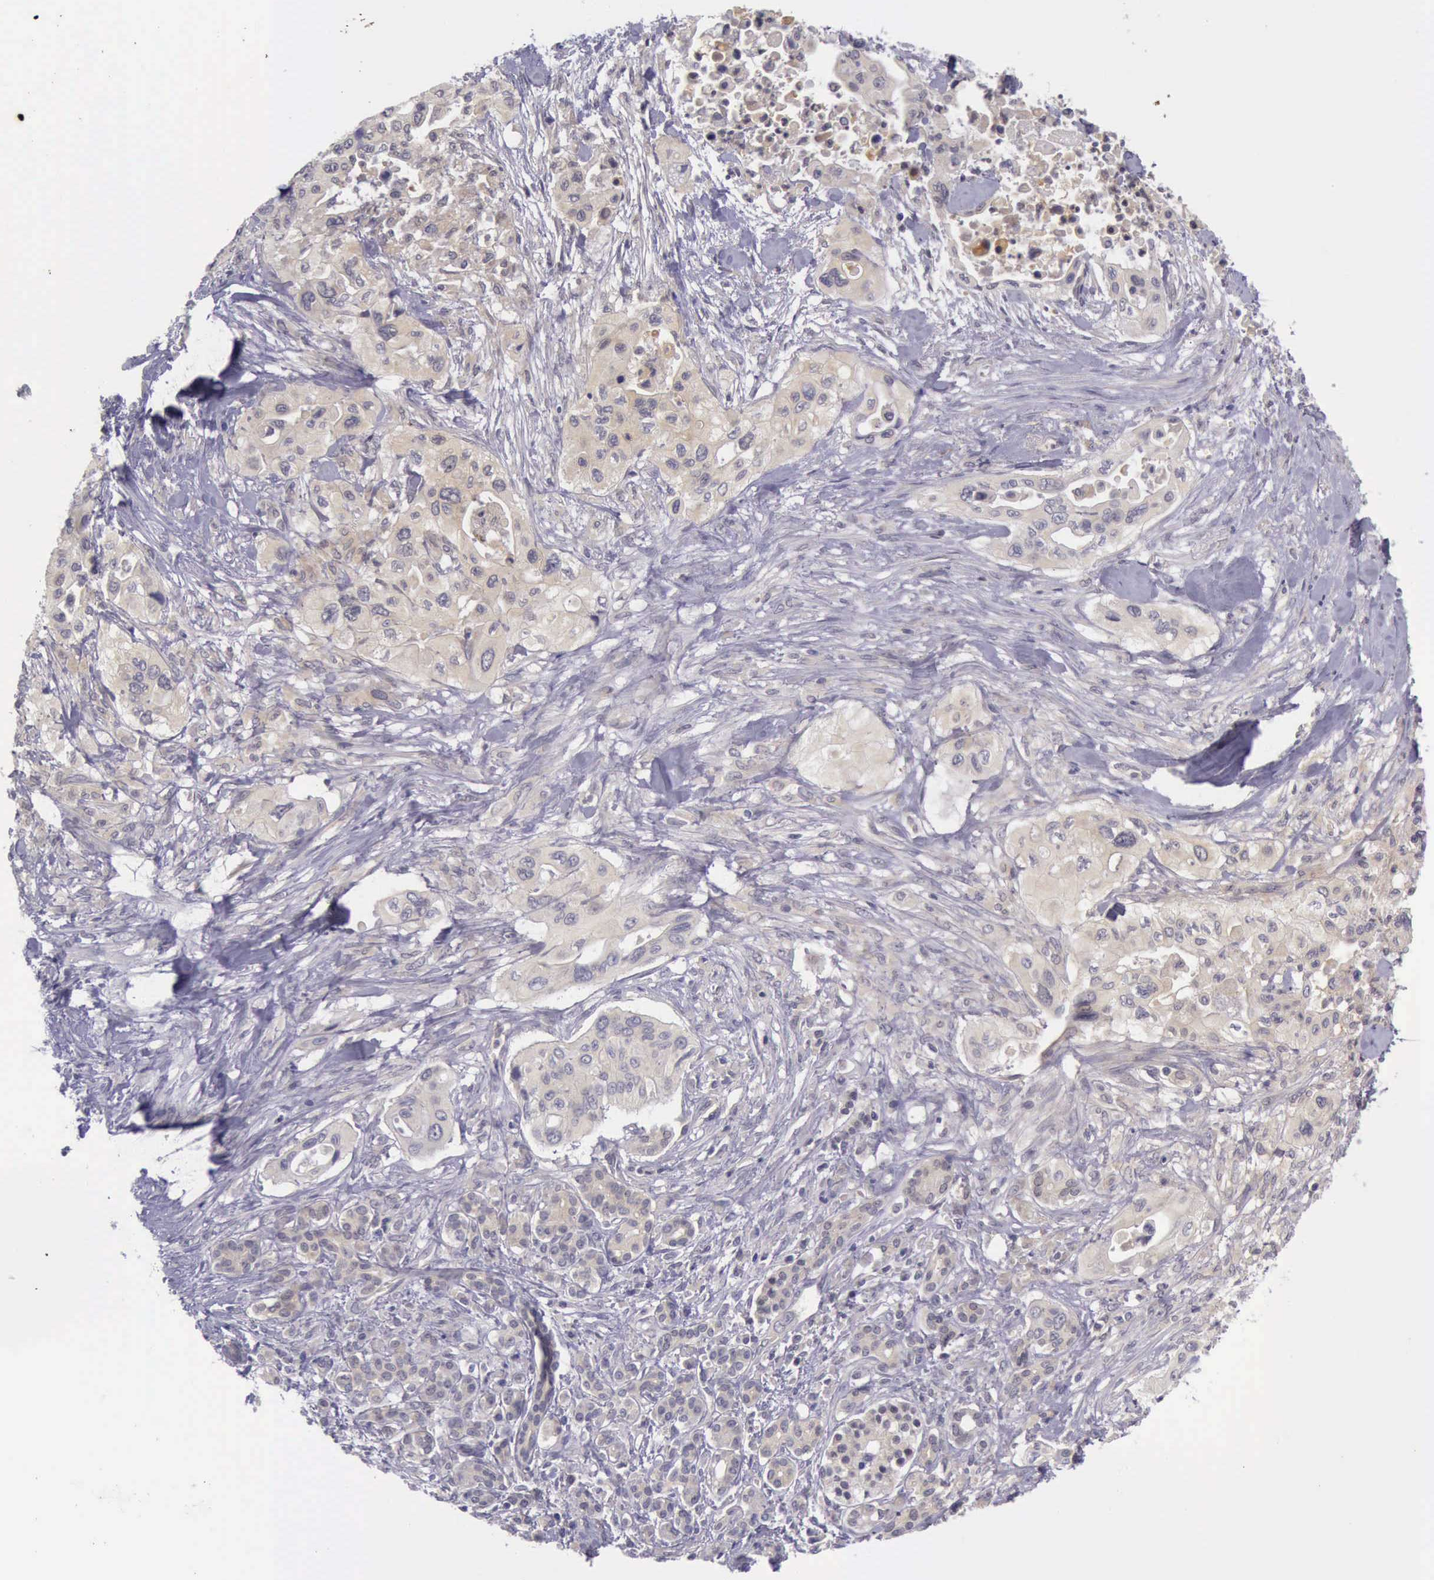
{"staining": {"intensity": "weak", "quantity": ">75%", "location": "cytoplasmic/membranous"}, "tissue": "pancreatic cancer", "cell_type": "Tumor cells", "image_type": "cancer", "snomed": [{"axis": "morphology", "description": "Adenocarcinoma, NOS"}, {"axis": "topography", "description": "Pancreas"}], "caption": "Immunohistochemical staining of human pancreatic cancer demonstrates low levels of weak cytoplasmic/membranous expression in approximately >75% of tumor cells. The protein is stained brown, and the nuclei are stained in blue (DAB (3,3'-diaminobenzidine) IHC with brightfield microscopy, high magnification).", "gene": "ARNT2", "patient": {"sex": "male", "age": 77}}